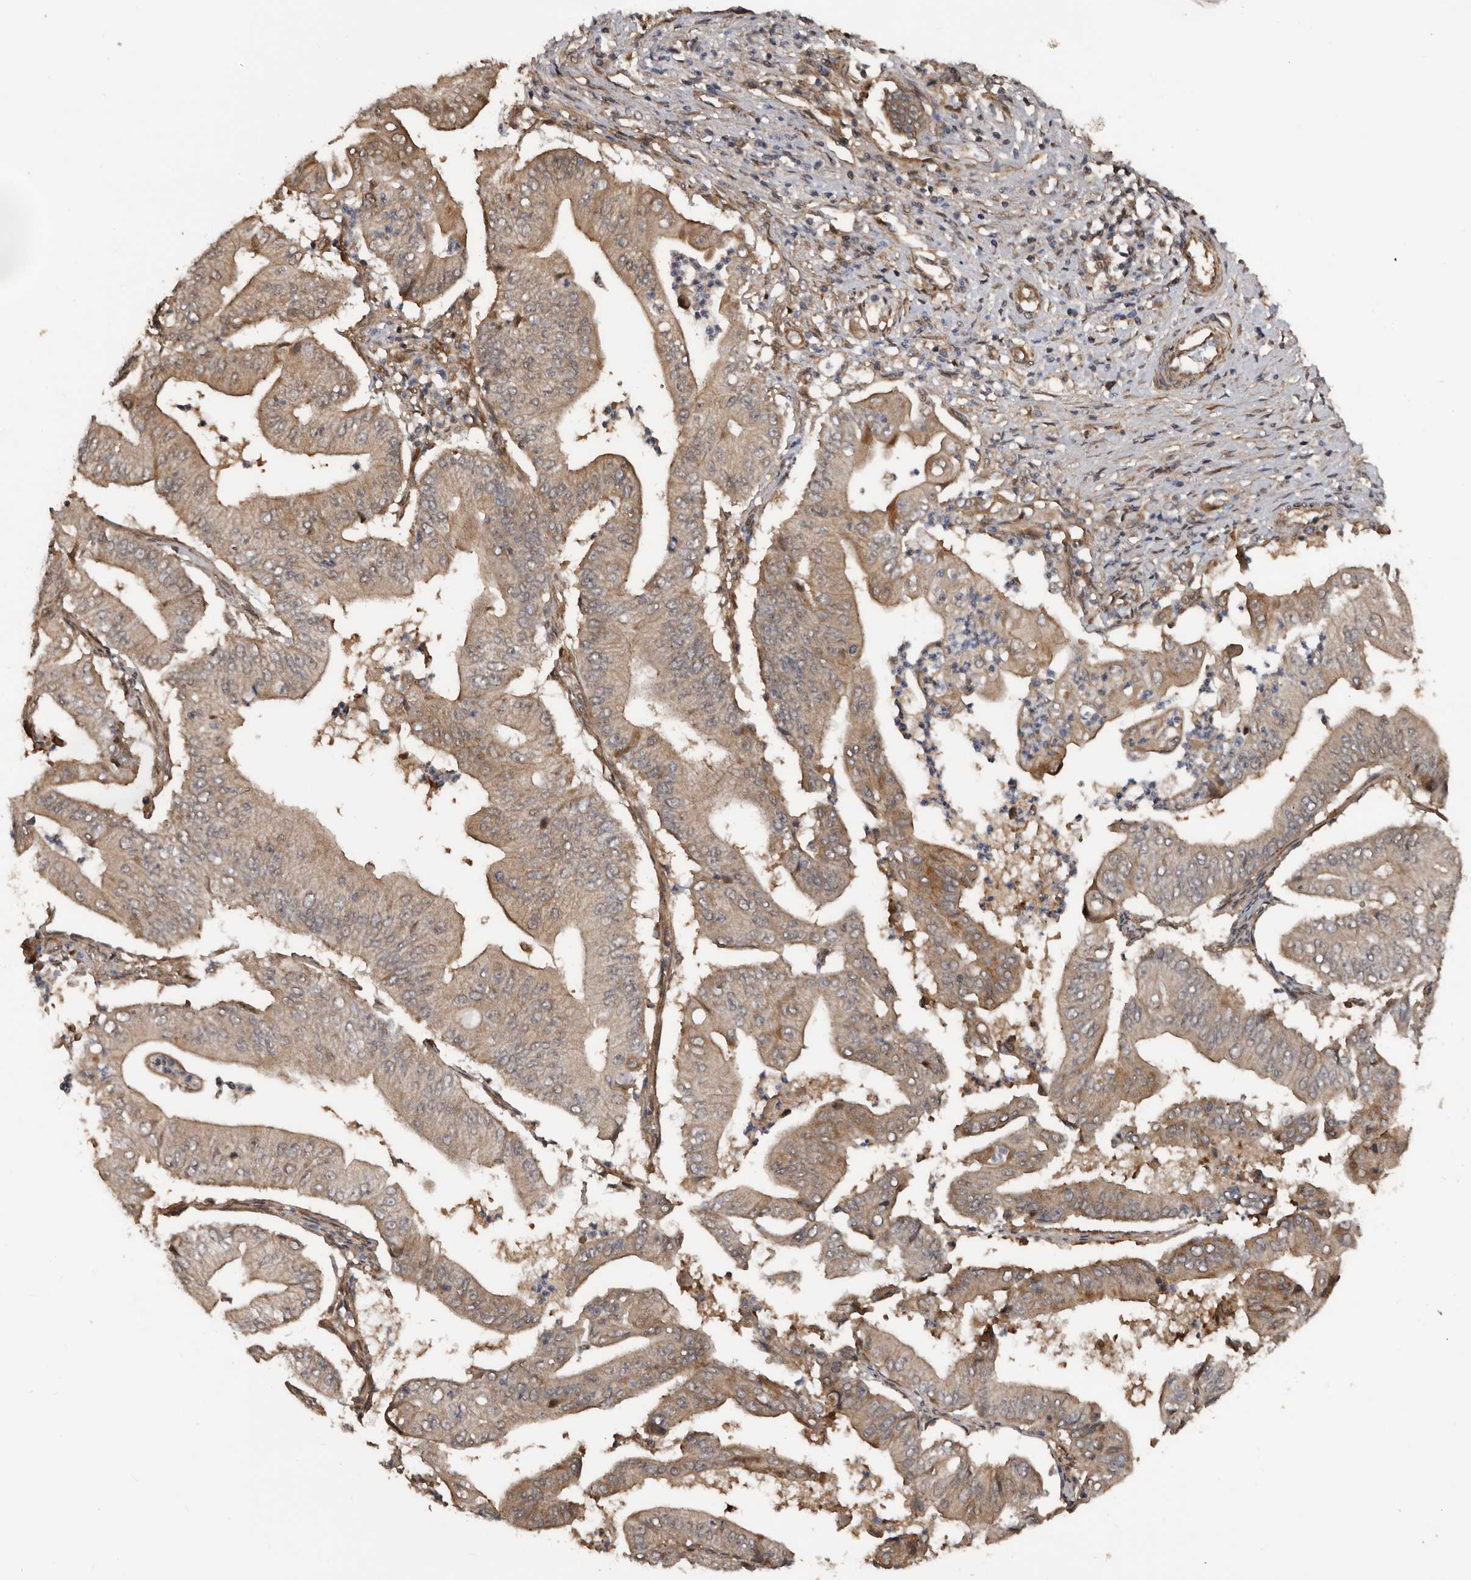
{"staining": {"intensity": "moderate", "quantity": ">75%", "location": "cytoplasmic/membranous"}, "tissue": "pancreatic cancer", "cell_type": "Tumor cells", "image_type": "cancer", "snomed": [{"axis": "morphology", "description": "Adenocarcinoma, NOS"}, {"axis": "topography", "description": "Pancreas"}], "caption": "This image exhibits immunohistochemistry (IHC) staining of adenocarcinoma (pancreatic), with medium moderate cytoplasmic/membranous expression in about >75% of tumor cells.", "gene": "EXOC3L1", "patient": {"sex": "female", "age": 77}}